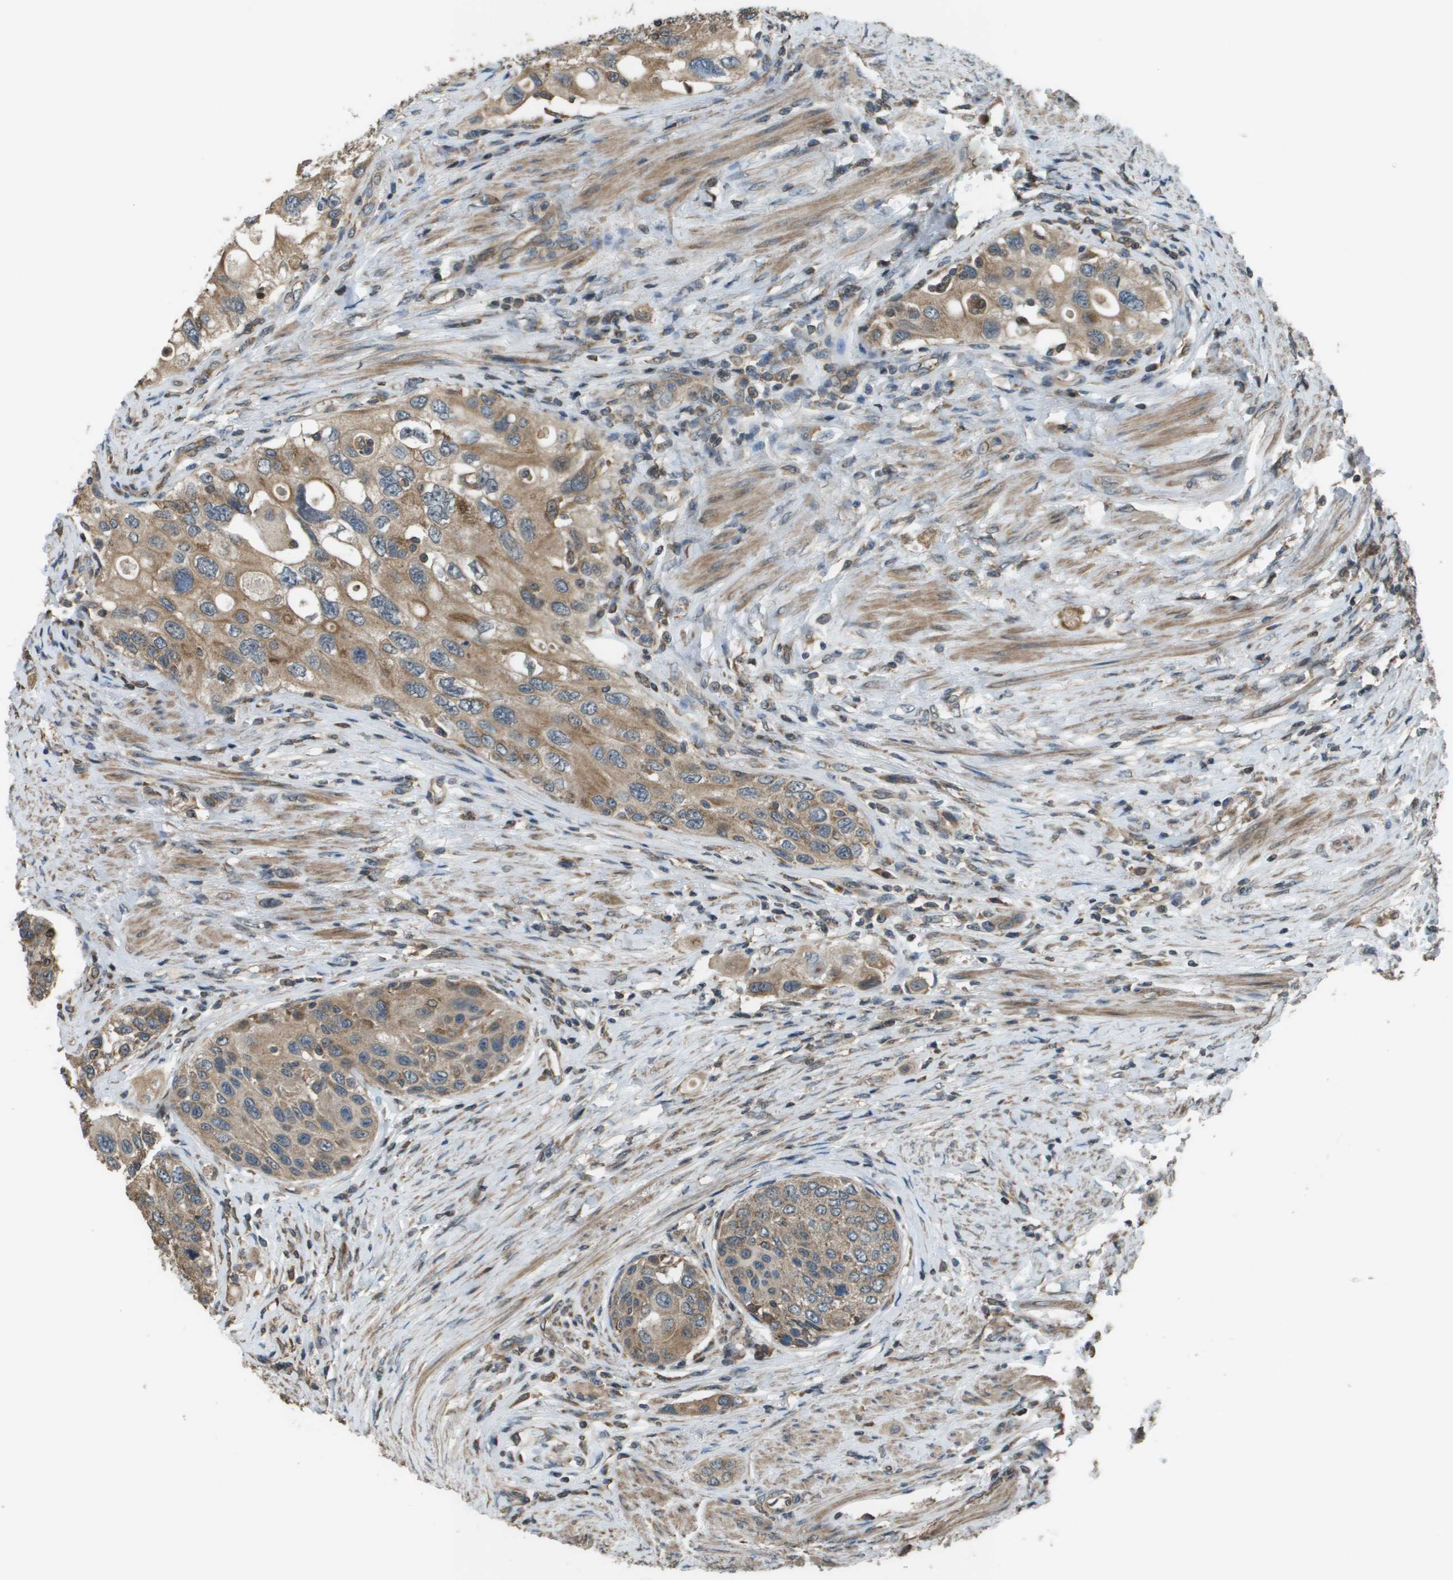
{"staining": {"intensity": "moderate", "quantity": ">75%", "location": "cytoplasmic/membranous"}, "tissue": "urothelial cancer", "cell_type": "Tumor cells", "image_type": "cancer", "snomed": [{"axis": "morphology", "description": "Urothelial carcinoma, High grade"}, {"axis": "topography", "description": "Urinary bladder"}], "caption": "The immunohistochemical stain shows moderate cytoplasmic/membranous positivity in tumor cells of urothelial cancer tissue. (Brightfield microscopy of DAB IHC at high magnification).", "gene": "PLPBP", "patient": {"sex": "female", "age": 56}}